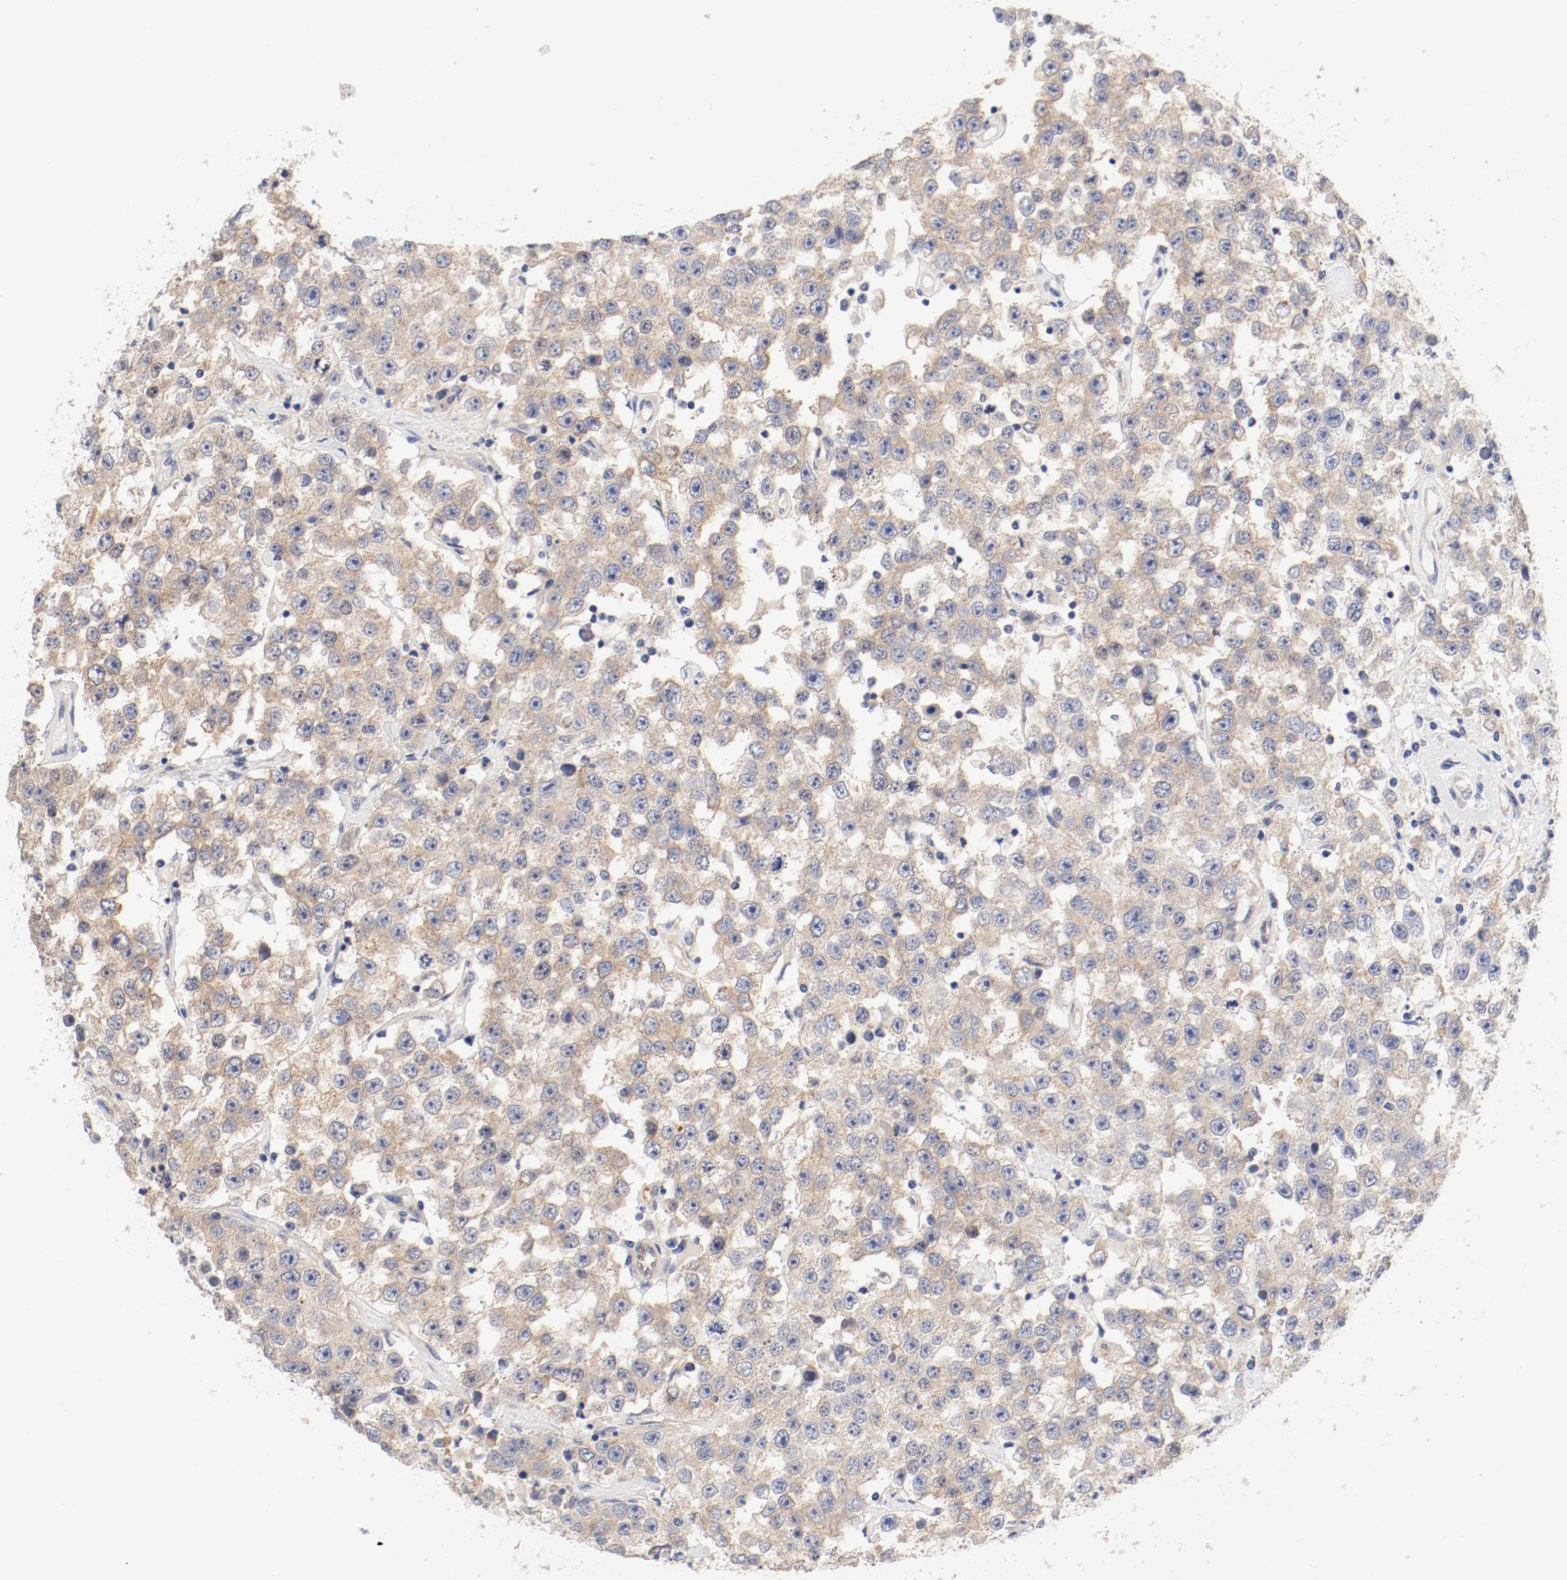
{"staining": {"intensity": "weak", "quantity": "25%-75%", "location": "cytoplasmic/membranous"}, "tissue": "testis cancer", "cell_type": "Tumor cells", "image_type": "cancer", "snomed": [{"axis": "morphology", "description": "Seminoma, NOS"}, {"axis": "topography", "description": "Testis"}], "caption": "Testis cancer (seminoma) stained with immunohistochemistry (IHC) displays weak cytoplasmic/membranous staining in about 25%-75% of tumor cells.", "gene": "DYNC1H1", "patient": {"sex": "male", "age": 52}}